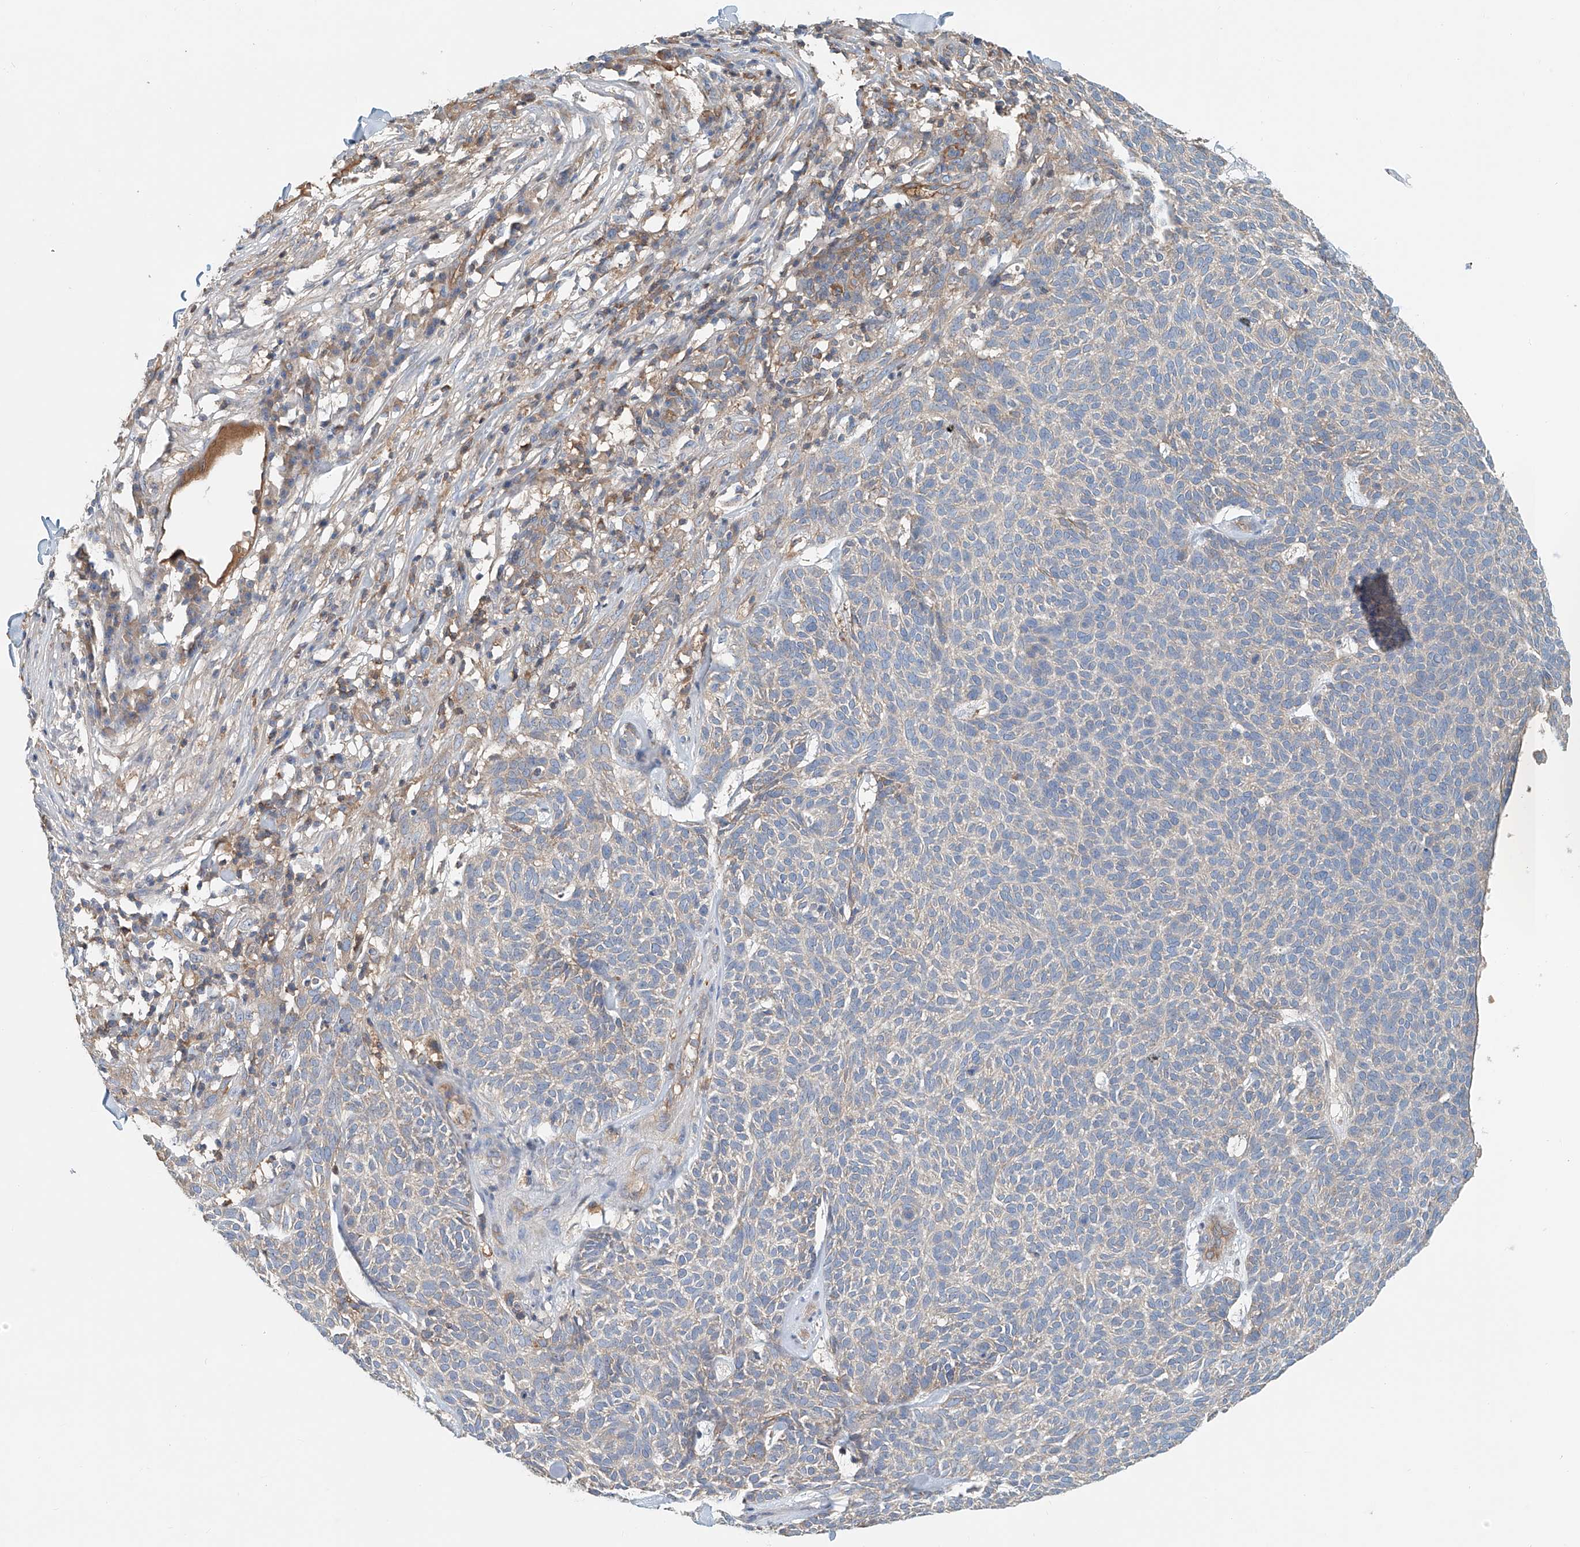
{"staining": {"intensity": "weak", "quantity": "<25%", "location": "cytoplasmic/membranous"}, "tissue": "skin cancer", "cell_type": "Tumor cells", "image_type": "cancer", "snomed": [{"axis": "morphology", "description": "Squamous cell carcinoma, NOS"}, {"axis": "topography", "description": "Skin"}], "caption": "Immunohistochemical staining of squamous cell carcinoma (skin) demonstrates no significant staining in tumor cells.", "gene": "FRYL", "patient": {"sex": "female", "age": 90}}